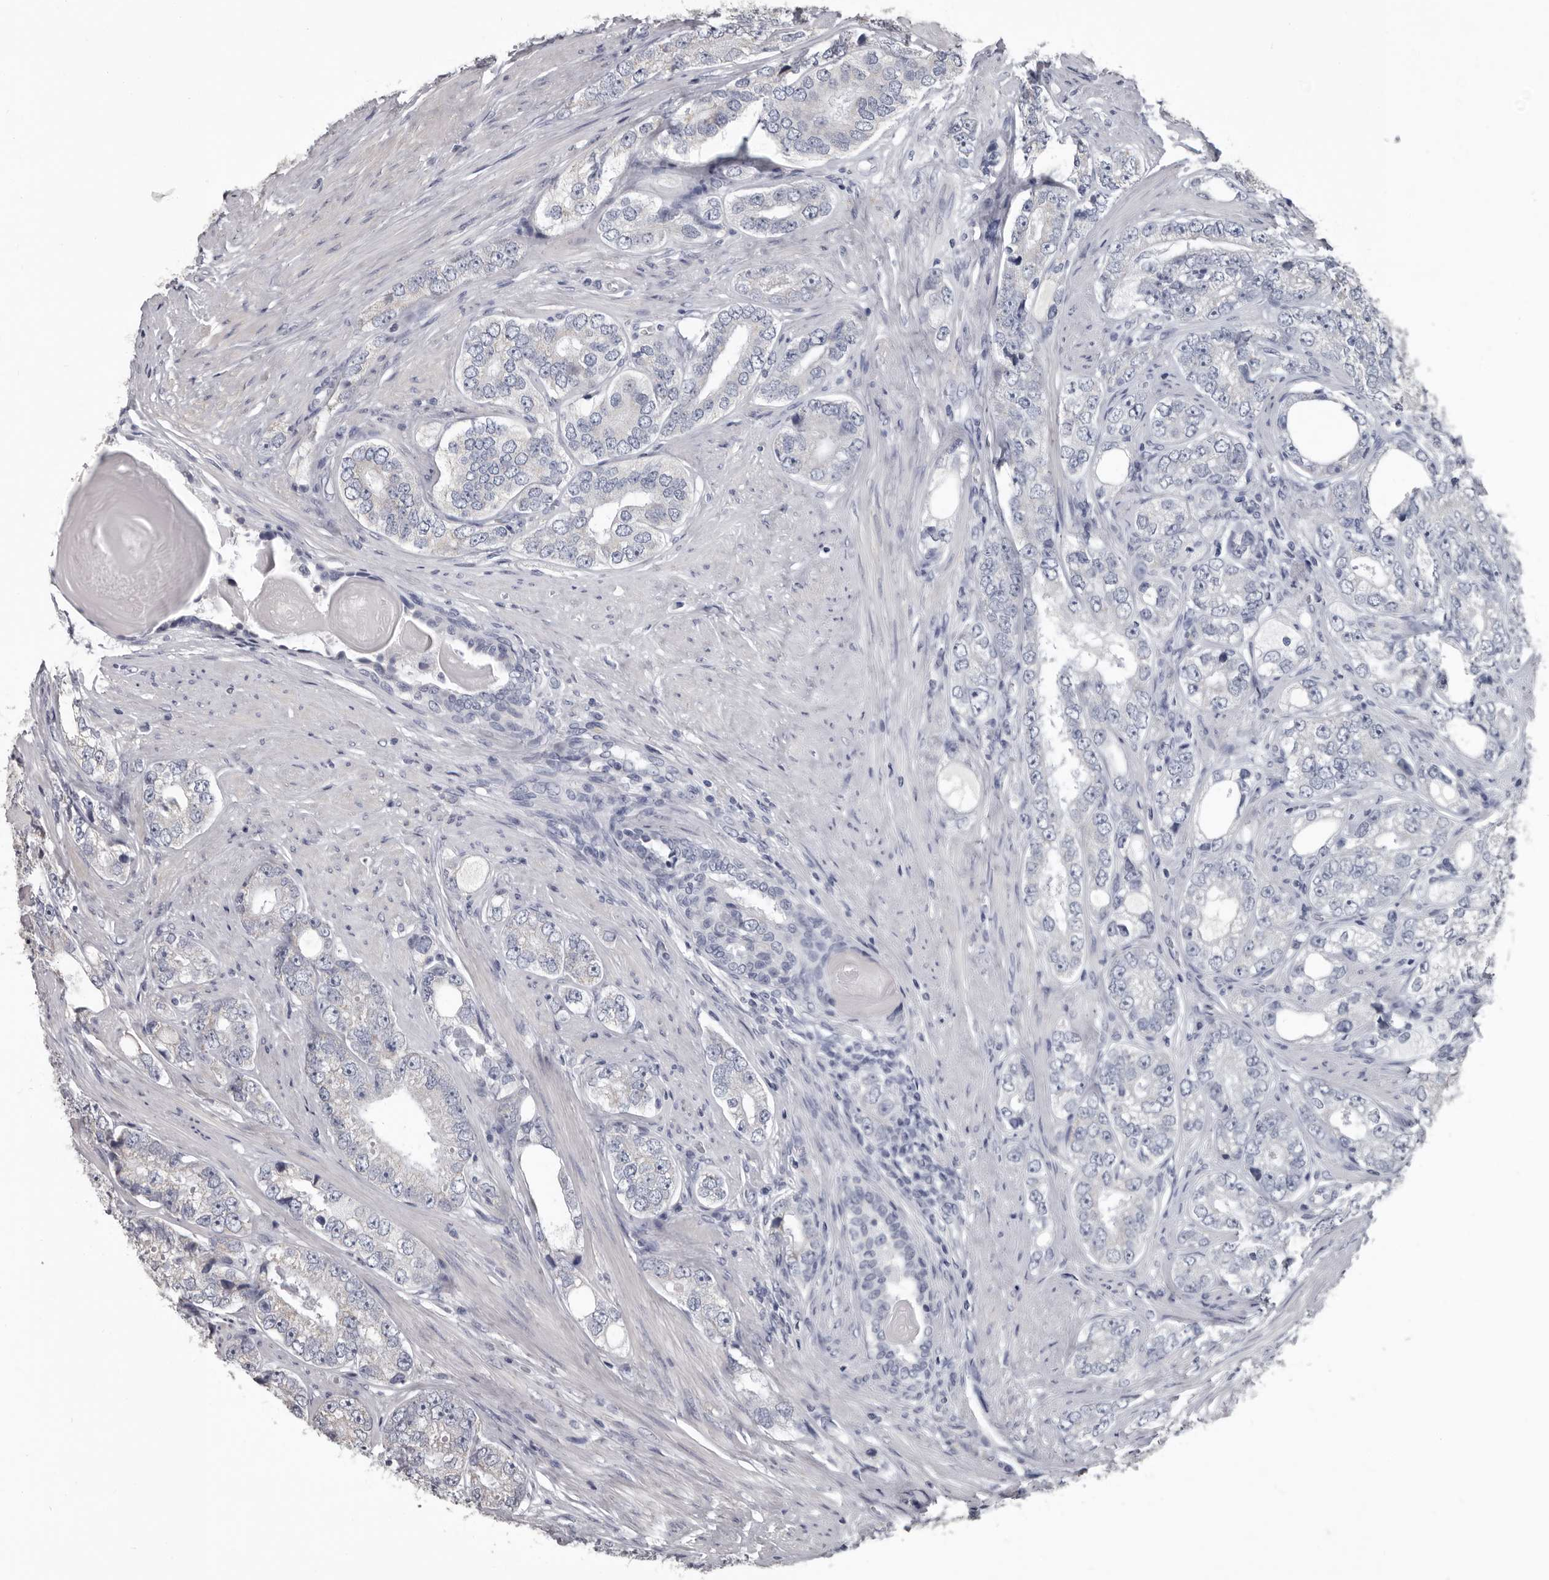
{"staining": {"intensity": "negative", "quantity": "none", "location": "none"}, "tissue": "prostate cancer", "cell_type": "Tumor cells", "image_type": "cancer", "snomed": [{"axis": "morphology", "description": "Adenocarcinoma, High grade"}, {"axis": "topography", "description": "Prostate"}], "caption": "This is a histopathology image of immunohistochemistry staining of prostate cancer (high-grade adenocarcinoma), which shows no expression in tumor cells.", "gene": "ALDH5A1", "patient": {"sex": "male", "age": 56}}